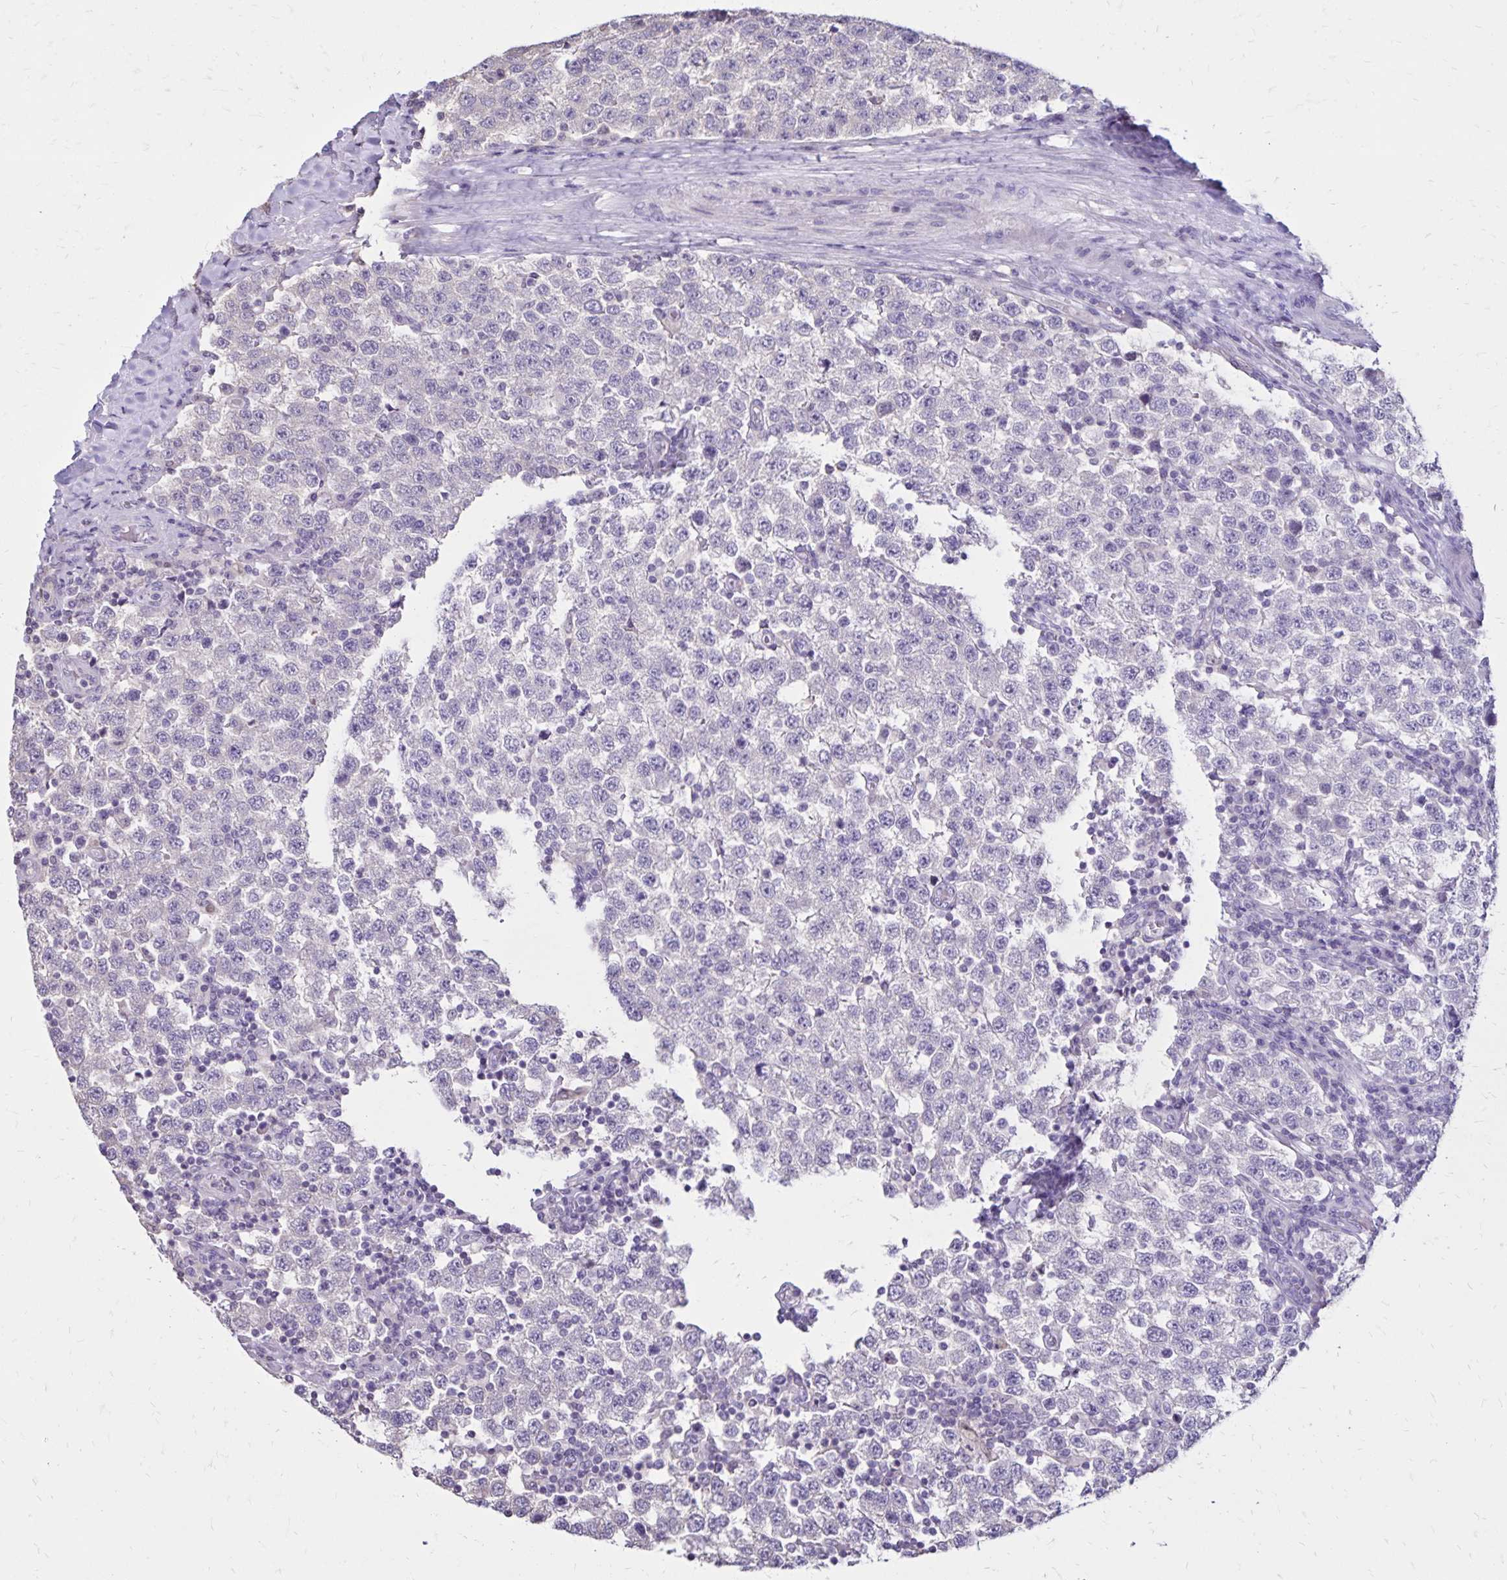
{"staining": {"intensity": "negative", "quantity": "none", "location": "none"}, "tissue": "testis cancer", "cell_type": "Tumor cells", "image_type": "cancer", "snomed": [{"axis": "morphology", "description": "Seminoma, NOS"}, {"axis": "topography", "description": "Testis"}], "caption": "Testis cancer (seminoma) was stained to show a protein in brown. There is no significant positivity in tumor cells.", "gene": "SH3GL3", "patient": {"sex": "male", "age": 34}}